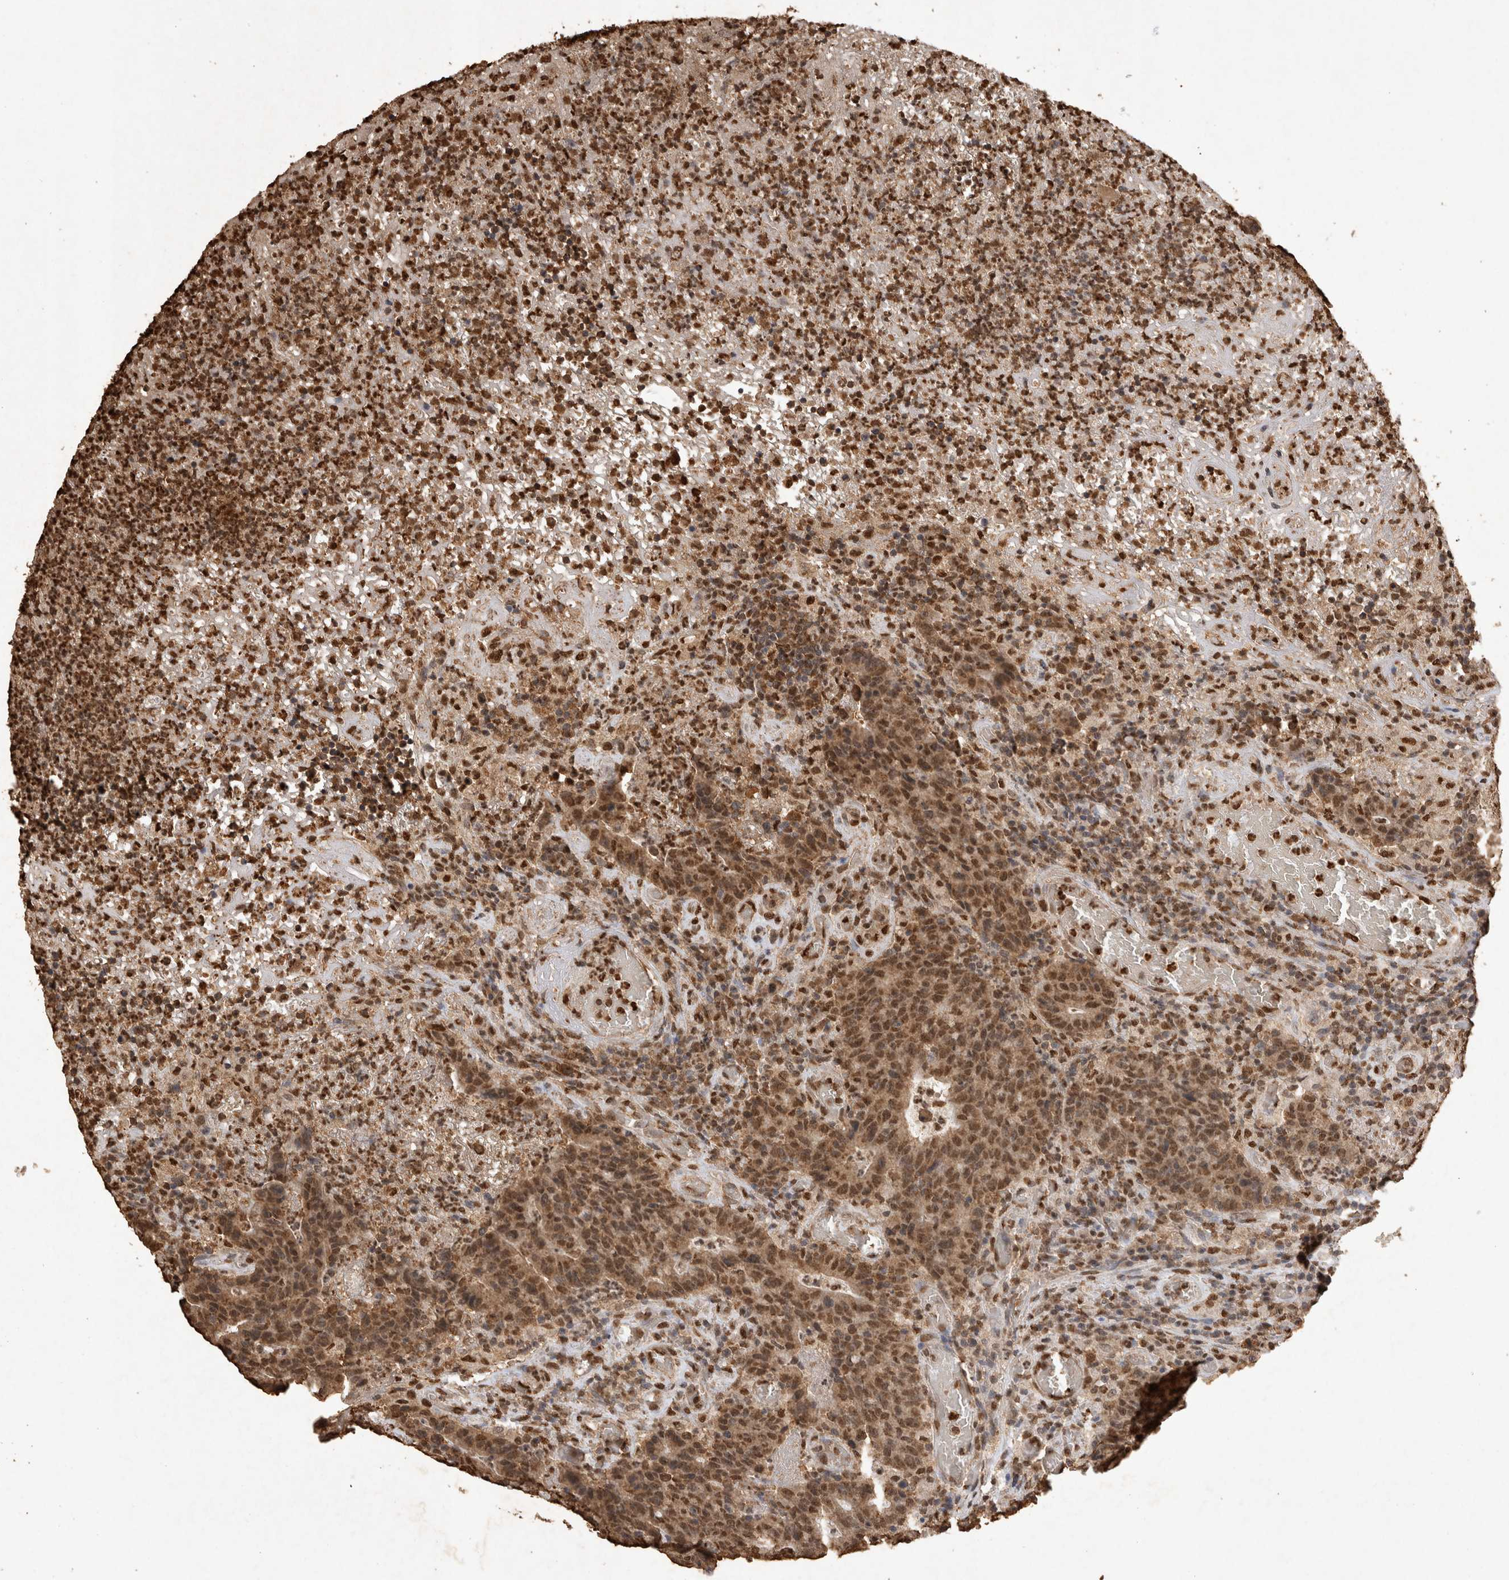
{"staining": {"intensity": "moderate", "quantity": ">75%", "location": "cytoplasmic/membranous,nuclear"}, "tissue": "colorectal cancer", "cell_type": "Tumor cells", "image_type": "cancer", "snomed": [{"axis": "morphology", "description": "Adenocarcinoma, NOS"}, {"axis": "topography", "description": "Colon"}], "caption": "Colorectal cancer (adenocarcinoma) was stained to show a protein in brown. There is medium levels of moderate cytoplasmic/membranous and nuclear expression in about >75% of tumor cells.", "gene": "OAS2", "patient": {"sex": "female", "age": 75}}